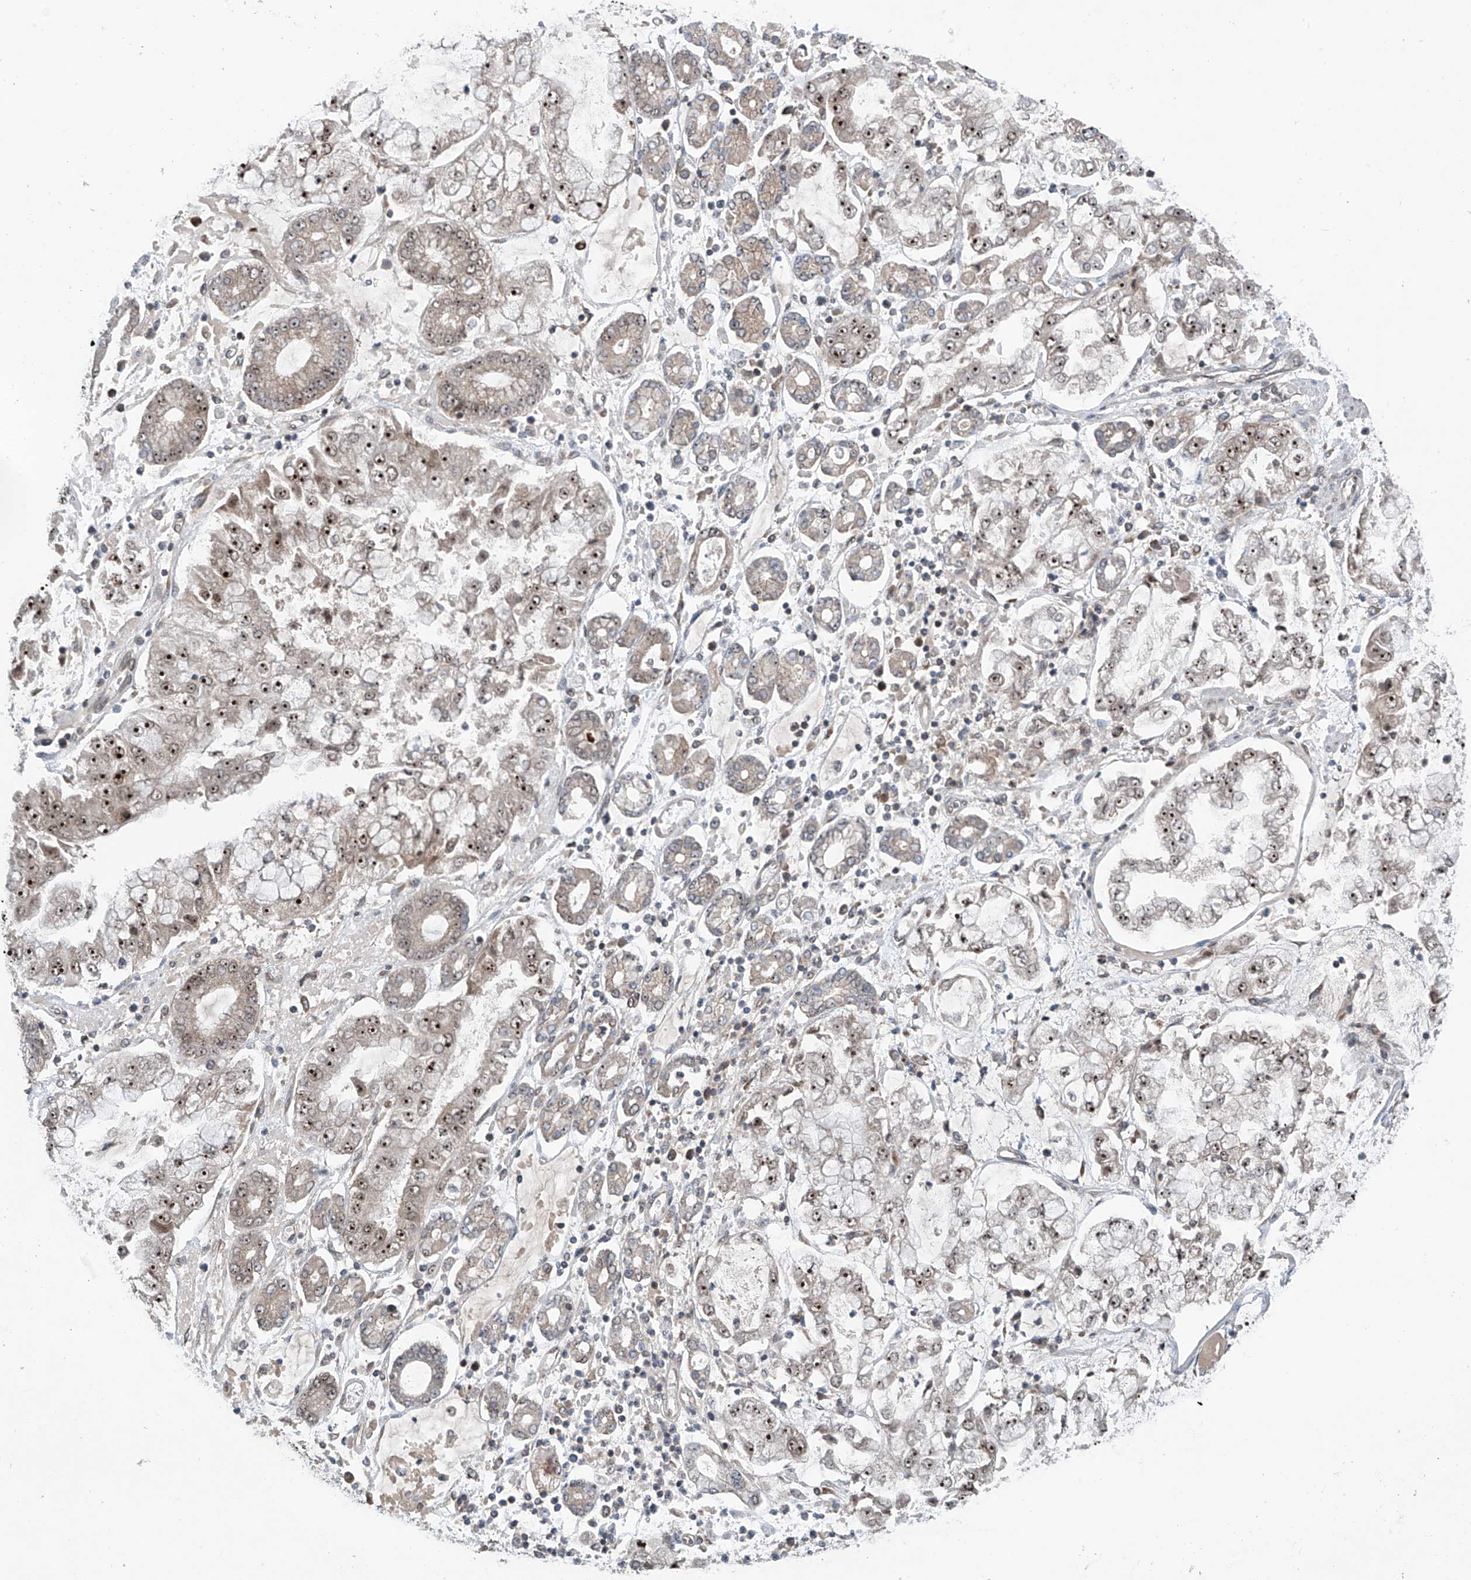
{"staining": {"intensity": "strong", "quantity": "25%-75%", "location": "nuclear"}, "tissue": "stomach cancer", "cell_type": "Tumor cells", "image_type": "cancer", "snomed": [{"axis": "morphology", "description": "Adenocarcinoma, NOS"}, {"axis": "topography", "description": "Stomach"}], "caption": "Adenocarcinoma (stomach) stained for a protein (brown) displays strong nuclear positive expression in approximately 25%-75% of tumor cells.", "gene": "C1orf131", "patient": {"sex": "male", "age": 76}}